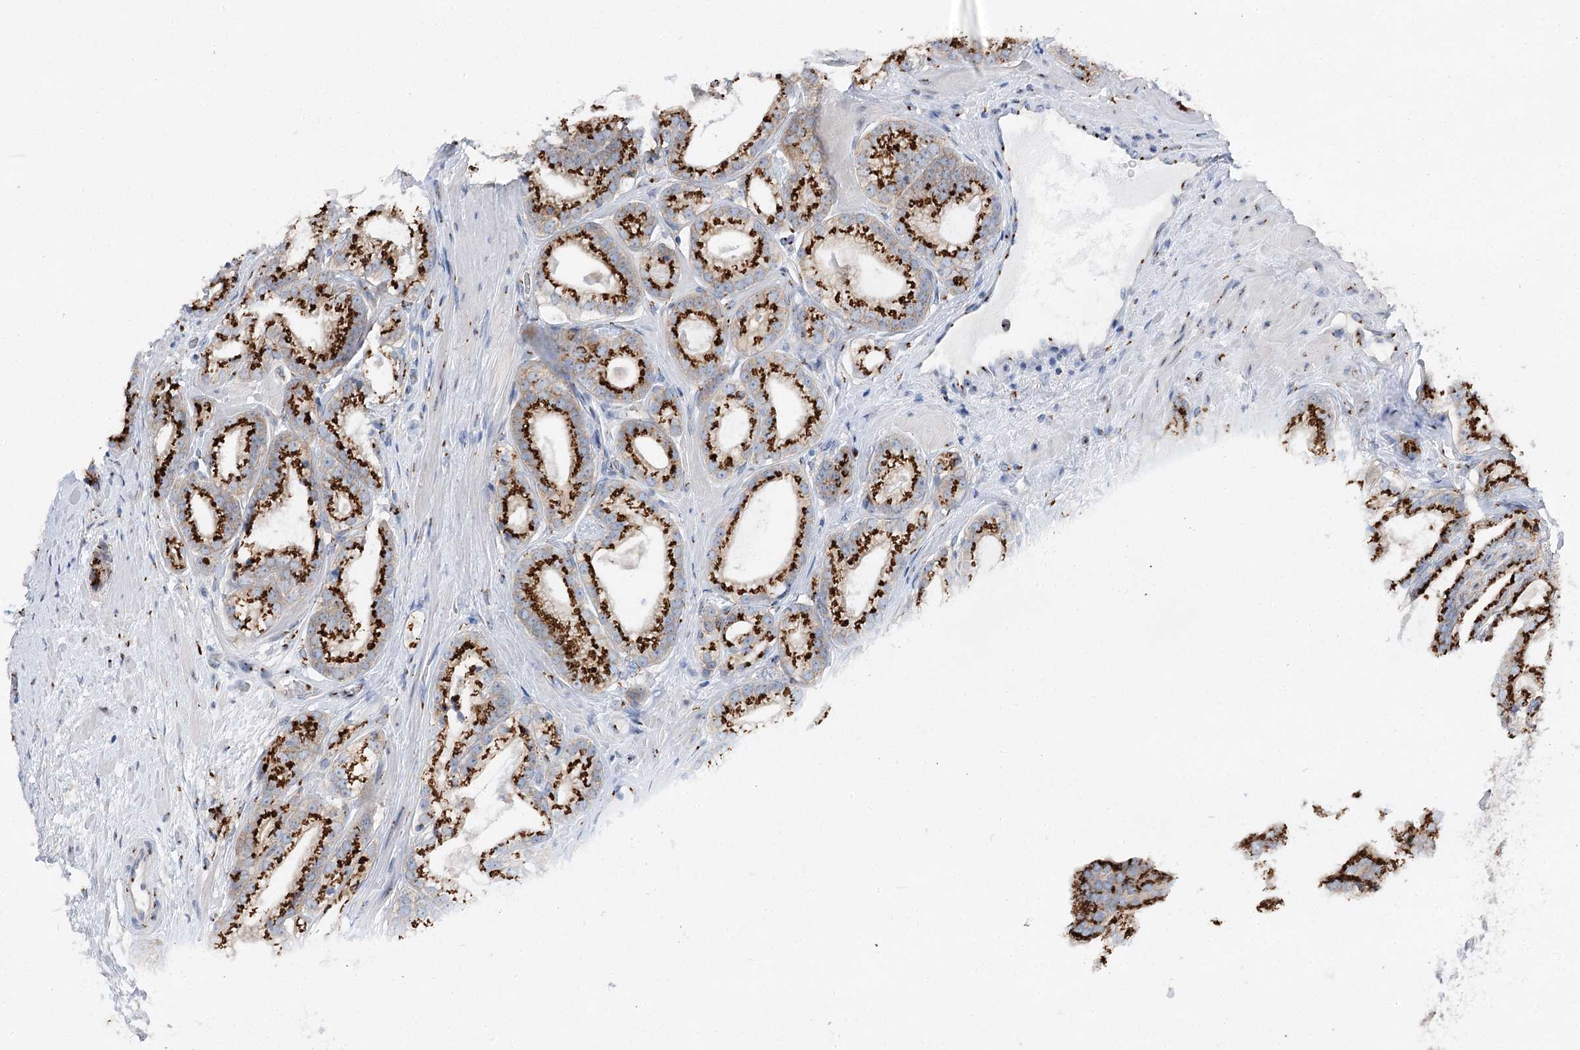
{"staining": {"intensity": "strong", "quantity": ">75%", "location": "cytoplasmic/membranous"}, "tissue": "prostate cancer", "cell_type": "Tumor cells", "image_type": "cancer", "snomed": [{"axis": "morphology", "description": "Adenocarcinoma, High grade"}, {"axis": "topography", "description": "Prostate"}], "caption": "A brown stain shows strong cytoplasmic/membranous positivity of a protein in high-grade adenocarcinoma (prostate) tumor cells. (IHC, brightfield microscopy, high magnification).", "gene": "TMEM165", "patient": {"sex": "male", "age": 60}}